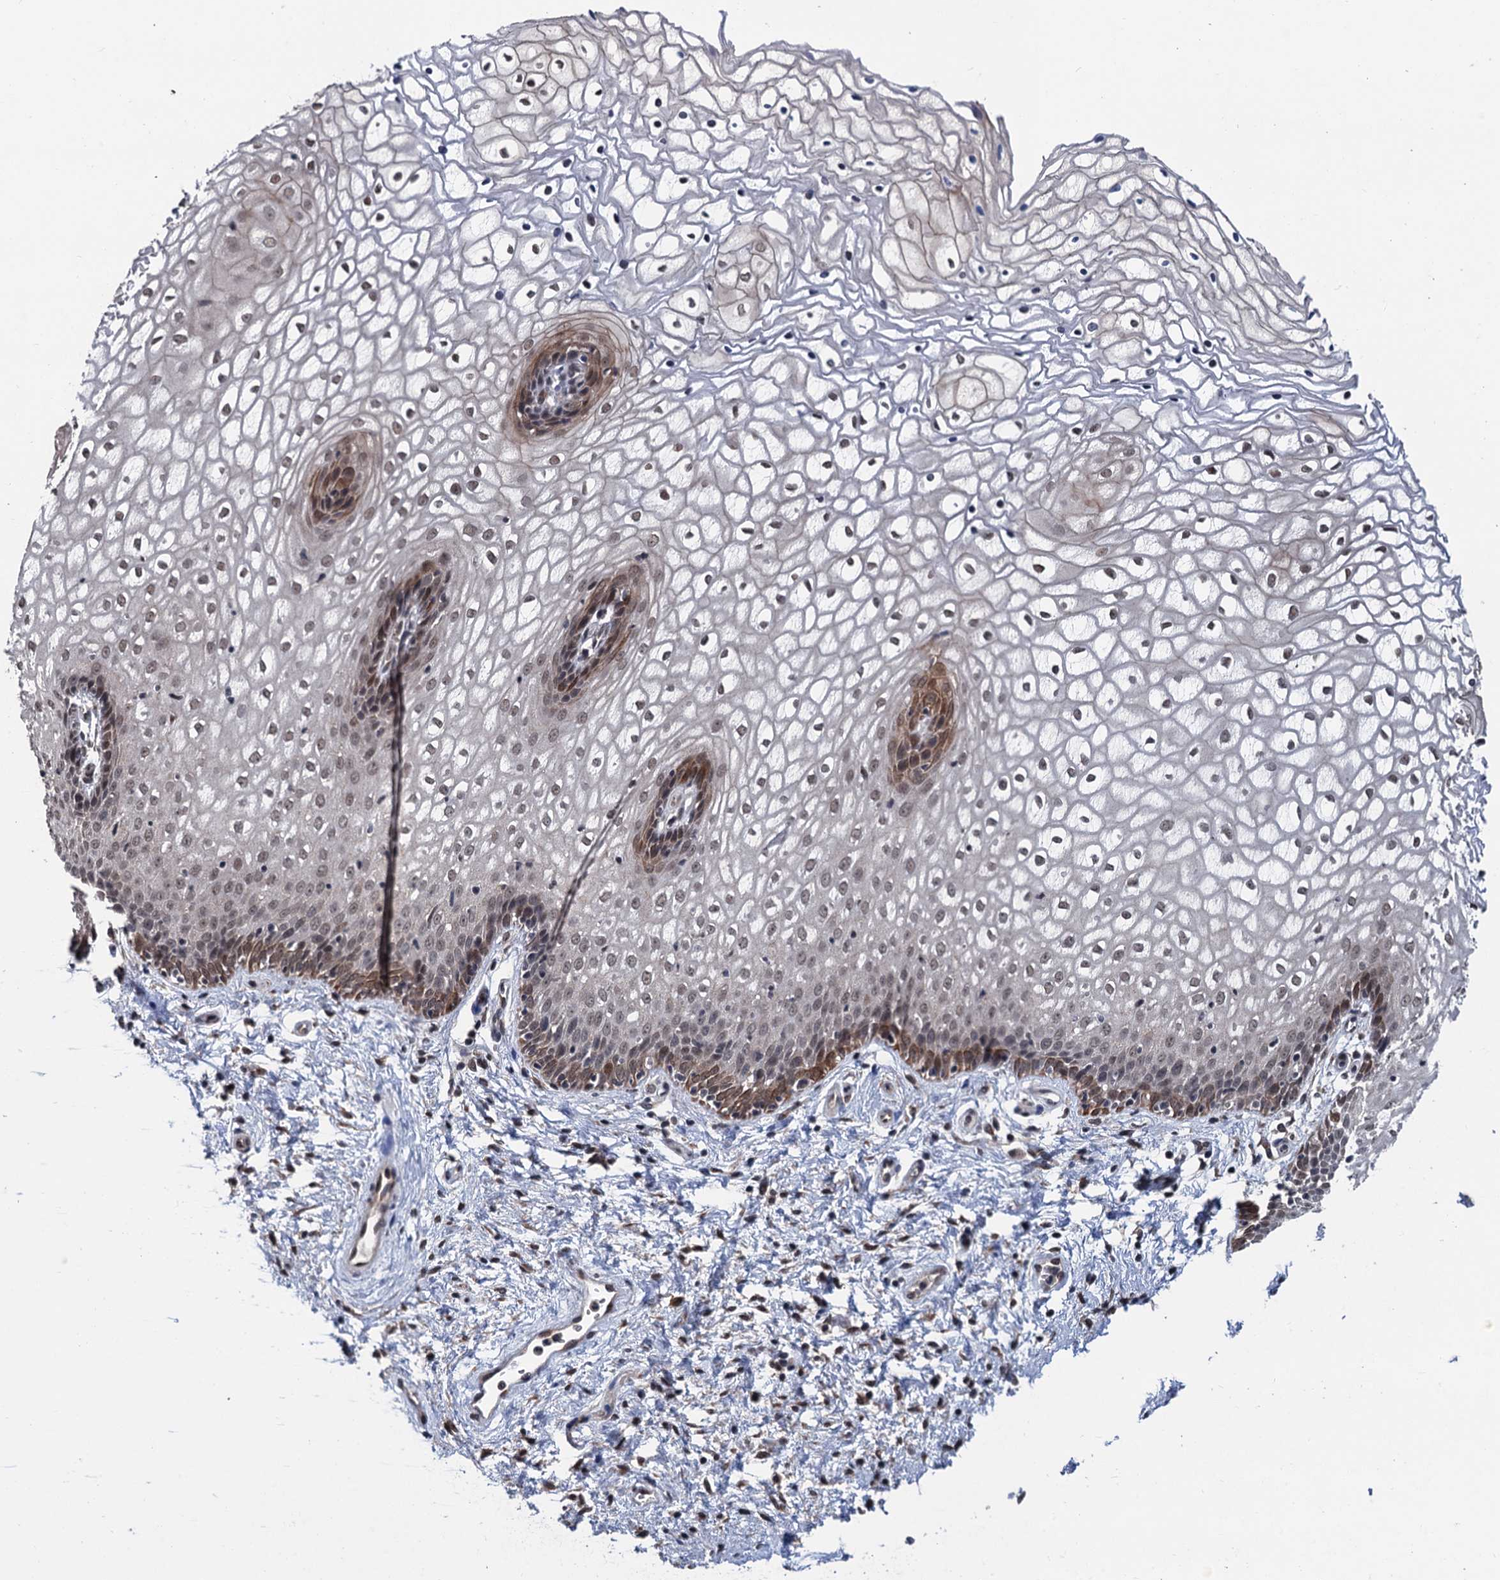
{"staining": {"intensity": "moderate", "quantity": "25%-75%", "location": "cytoplasmic/membranous,nuclear"}, "tissue": "vagina", "cell_type": "Squamous epithelial cells", "image_type": "normal", "snomed": [{"axis": "morphology", "description": "Normal tissue, NOS"}, {"axis": "topography", "description": "Vagina"}], "caption": "Immunohistochemistry (DAB) staining of unremarkable human vagina shows moderate cytoplasmic/membranous,nuclear protein expression in approximately 25%-75% of squamous epithelial cells.", "gene": "RASSF4", "patient": {"sex": "female", "age": 34}}